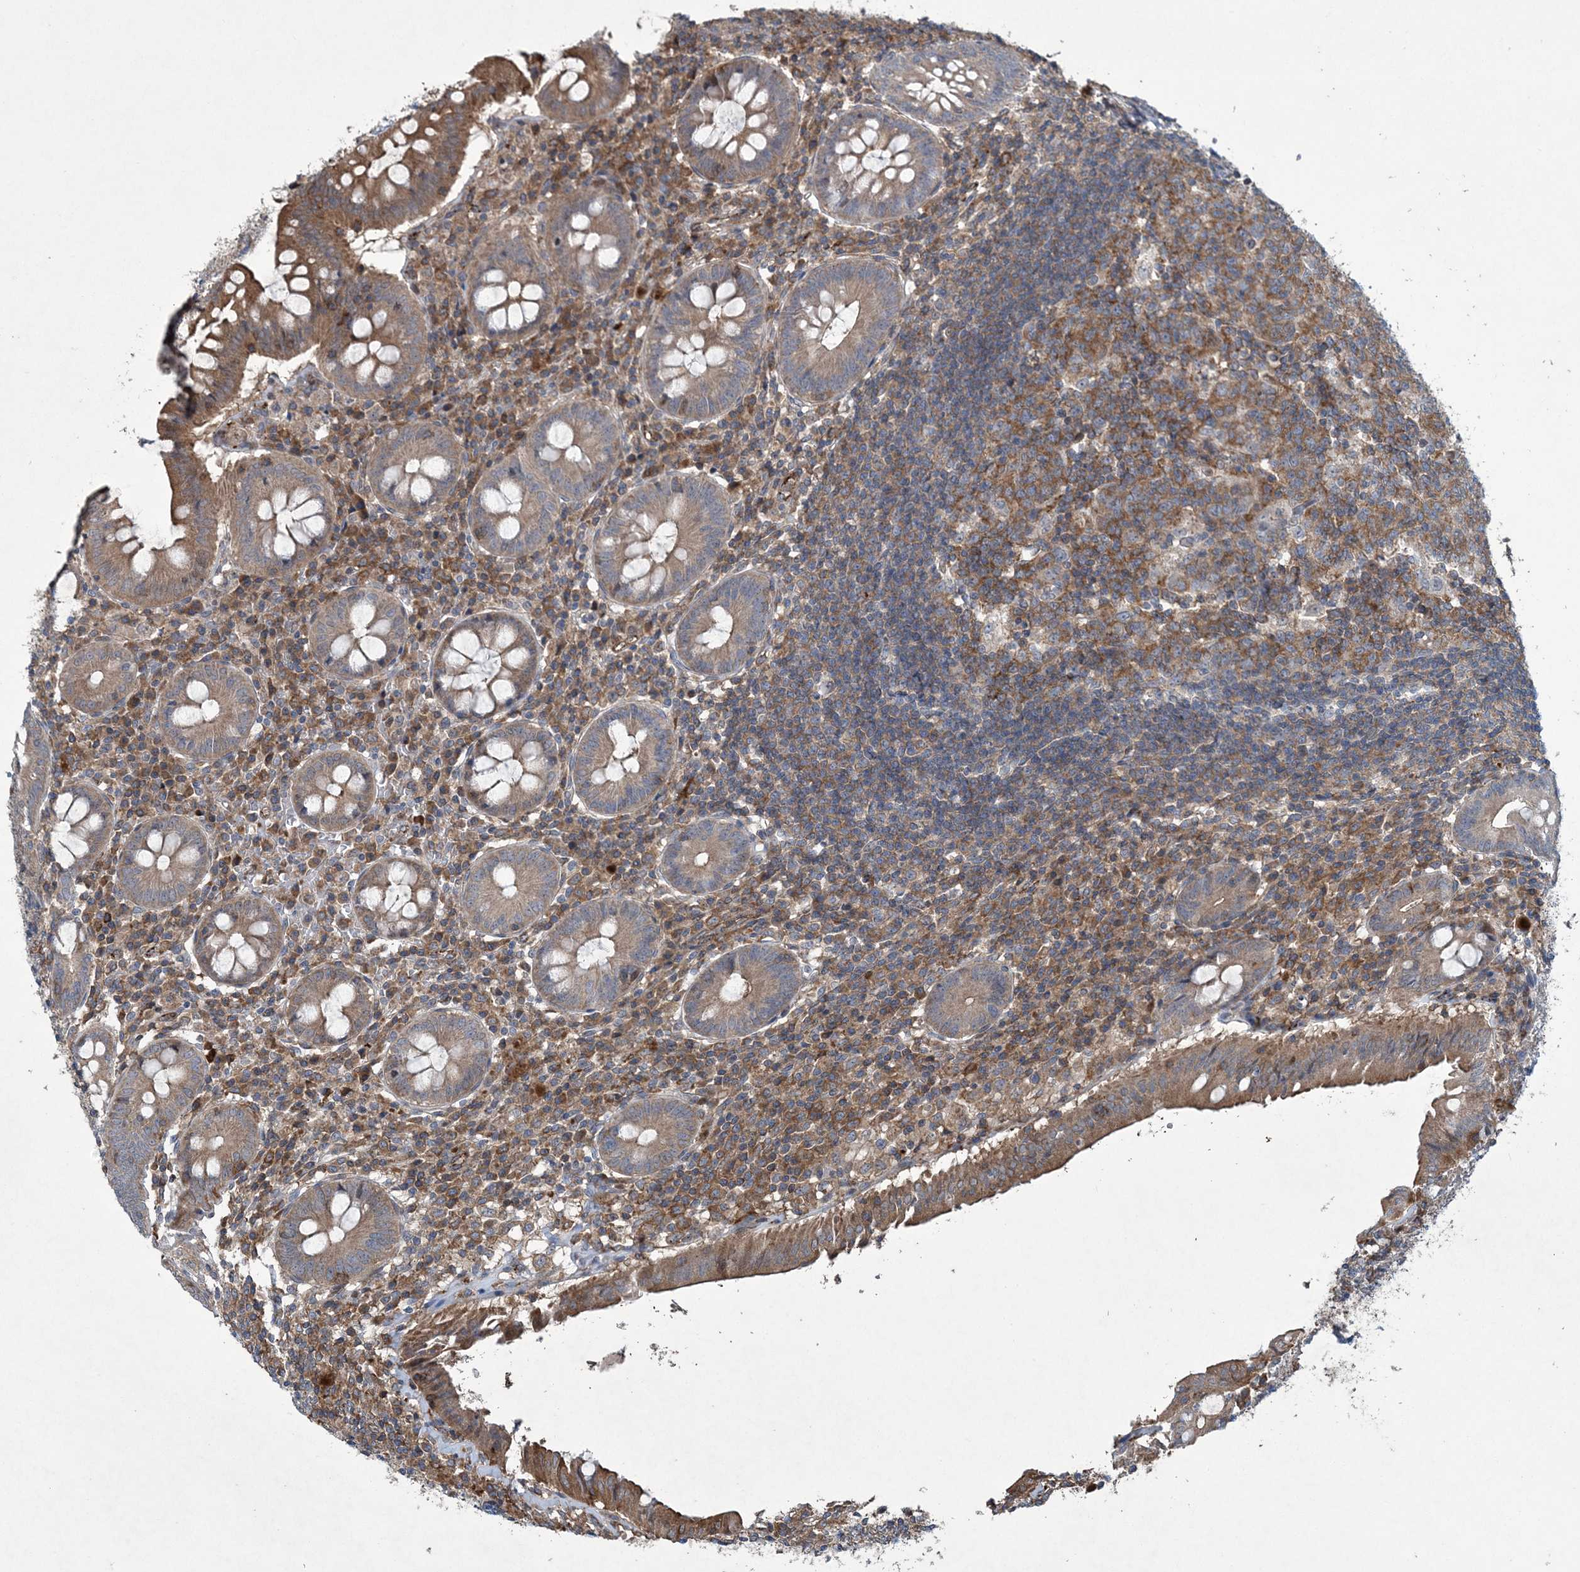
{"staining": {"intensity": "moderate", "quantity": ">75%", "location": "cytoplasmic/membranous"}, "tissue": "appendix", "cell_type": "Glandular cells", "image_type": "normal", "snomed": [{"axis": "morphology", "description": "Normal tissue, NOS"}, {"axis": "topography", "description": "Appendix"}], "caption": "Appendix stained for a protein (brown) reveals moderate cytoplasmic/membranous positive positivity in about >75% of glandular cells.", "gene": "N4BP2", "patient": {"sex": "female", "age": 54}}